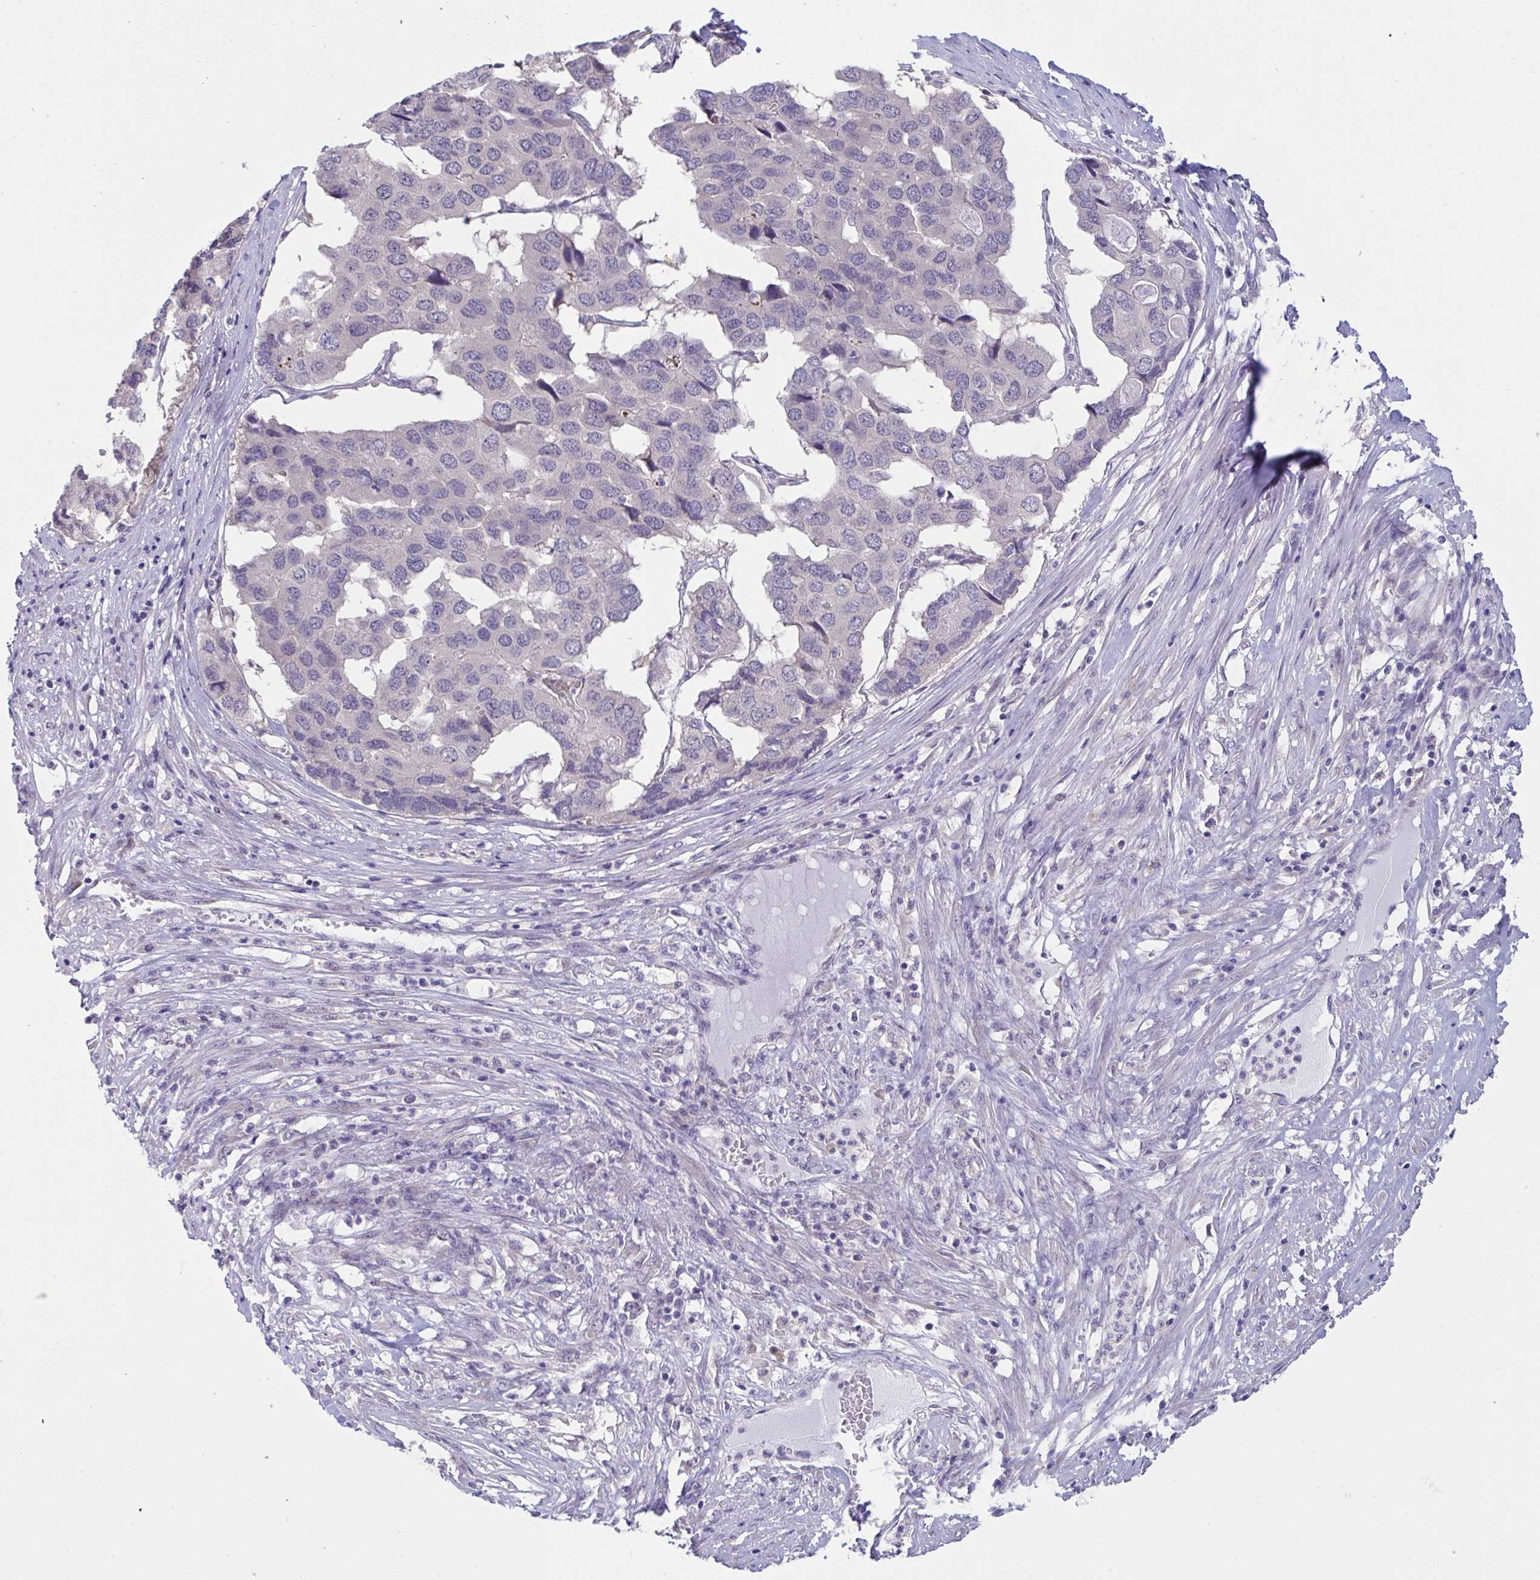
{"staining": {"intensity": "negative", "quantity": "none", "location": "none"}, "tissue": "pancreatic cancer", "cell_type": "Tumor cells", "image_type": "cancer", "snomed": [{"axis": "morphology", "description": "Adenocarcinoma, NOS"}, {"axis": "topography", "description": "Pancreas"}], "caption": "Human pancreatic cancer (adenocarcinoma) stained for a protein using immunohistochemistry (IHC) demonstrates no staining in tumor cells.", "gene": "TMEM41A", "patient": {"sex": "male", "age": 50}}